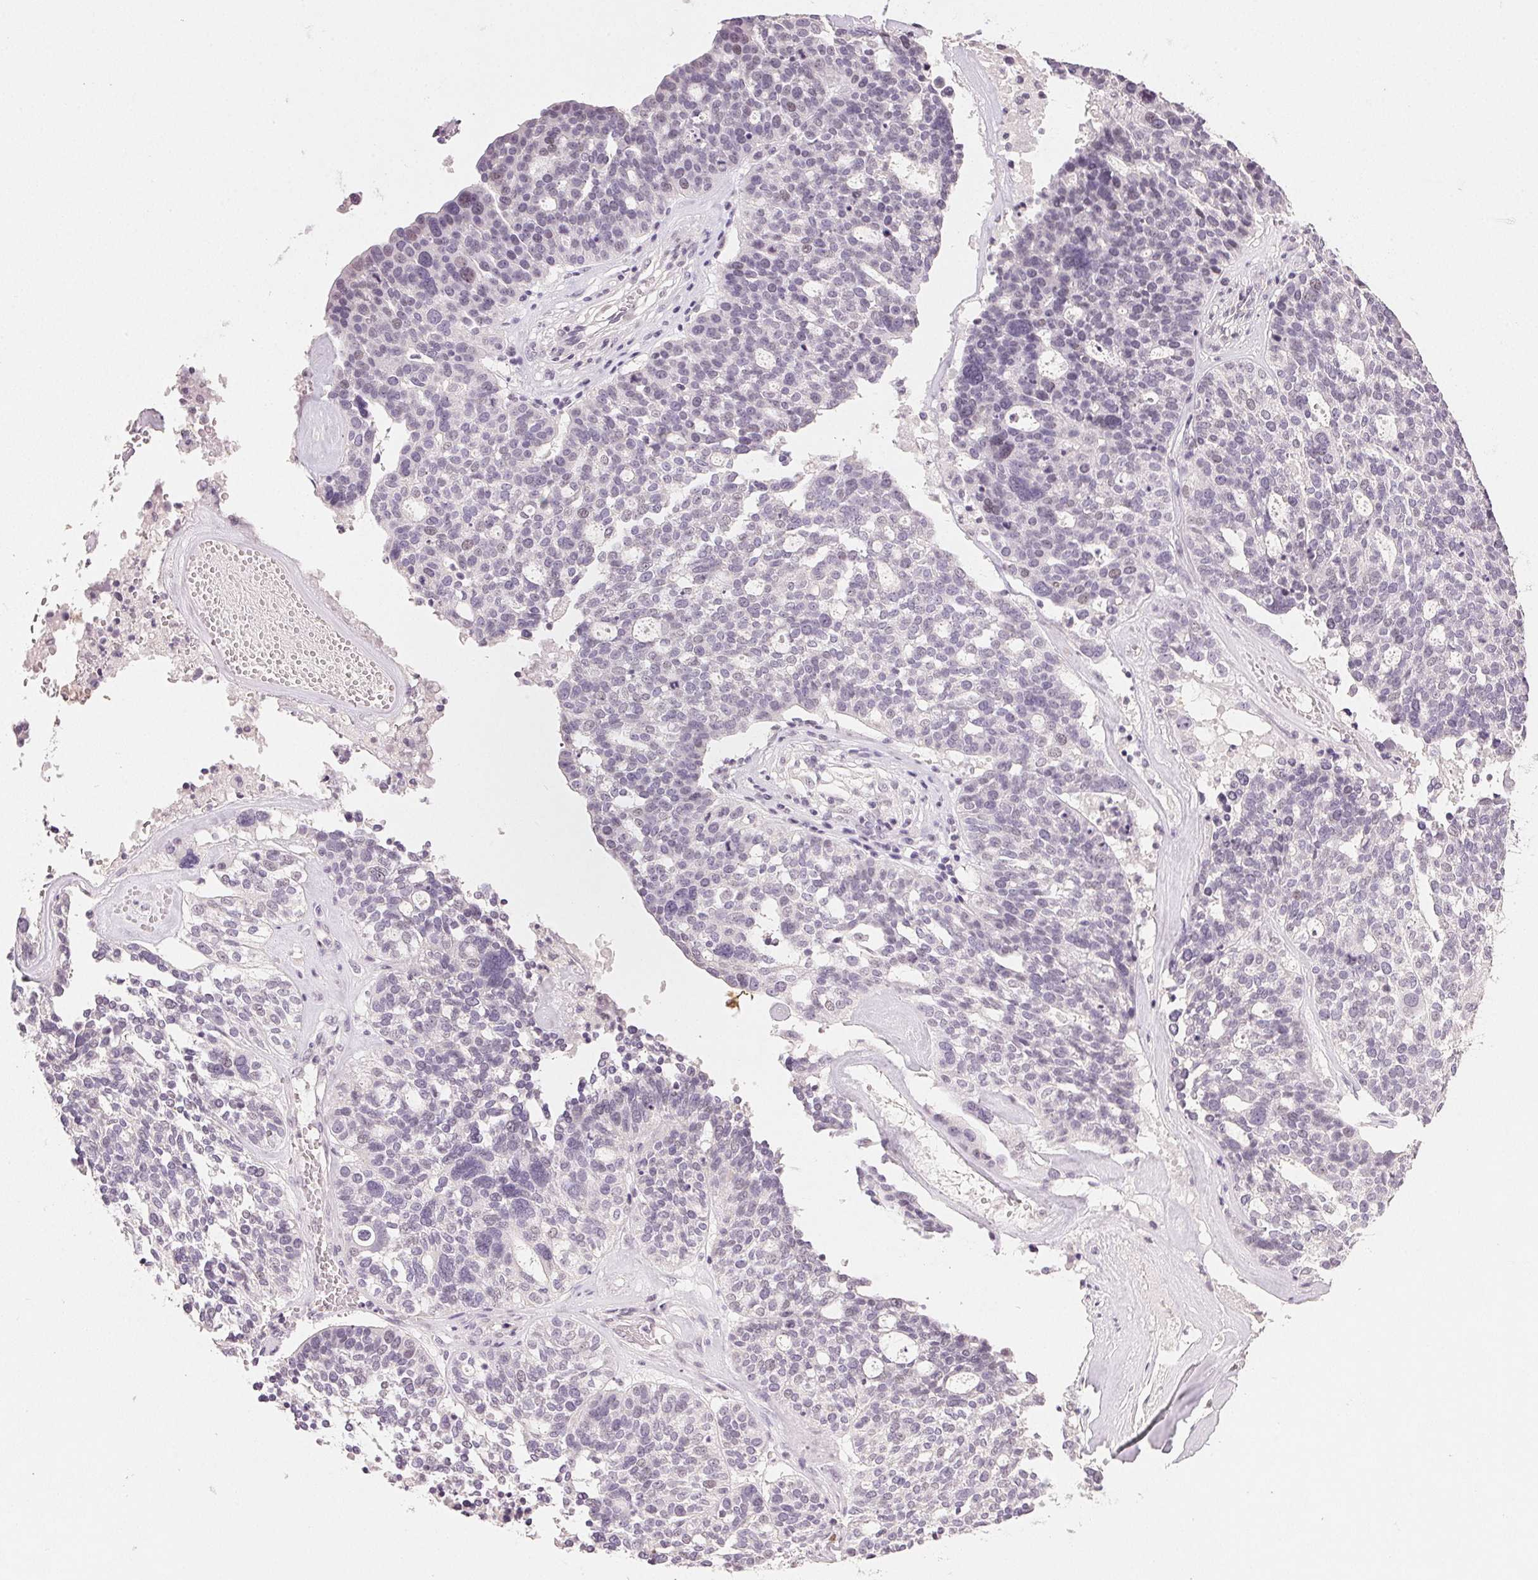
{"staining": {"intensity": "negative", "quantity": "none", "location": "none"}, "tissue": "ovarian cancer", "cell_type": "Tumor cells", "image_type": "cancer", "snomed": [{"axis": "morphology", "description": "Cystadenocarcinoma, serous, NOS"}, {"axis": "topography", "description": "Ovary"}], "caption": "There is no significant expression in tumor cells of serous cystadenocarcinoma (ovarian).", "gene": "SMTN", "patient": {"sex": "female", "age": 59}}